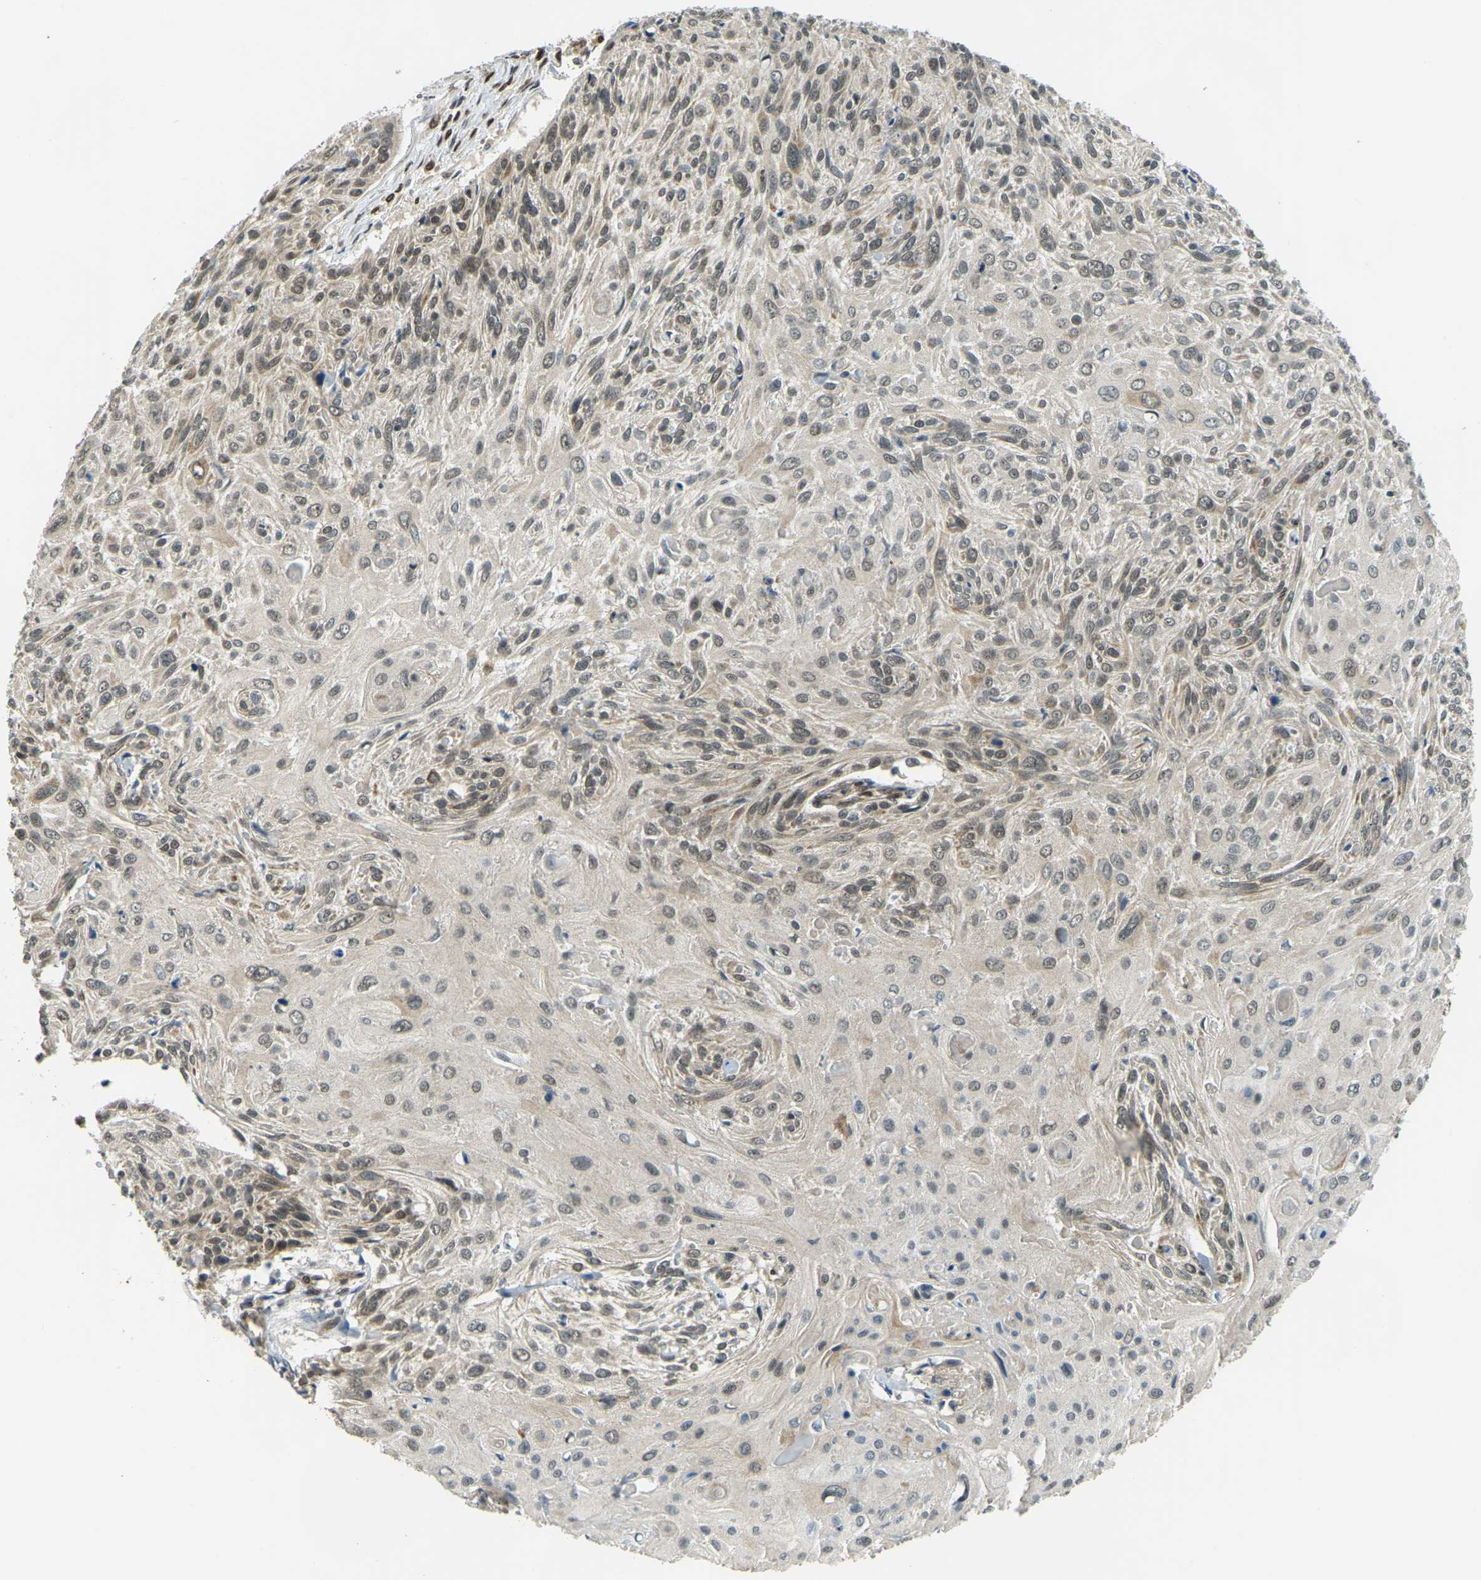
{"staining": {"intensity": "weak", "quantity": "<25%", "location": "cytoplasmic/membranous,nuclear"}, "tissue": "cervical cancer", "cell_type": "Tumor cells", "image_type": "cancer", "snomed": [{"axis": "morphology", "description": "Squamous cell carcinoma, NOS"}, {"axis": "topography", "description": "Cervix"}], "caption": "Immunohistochemical staining of human squamous cell carcinoma (cervical) exhibits no significant expression in tumor cells.", "gene": "SYNE1", "patient": {"sex": "female", "age": 51}}